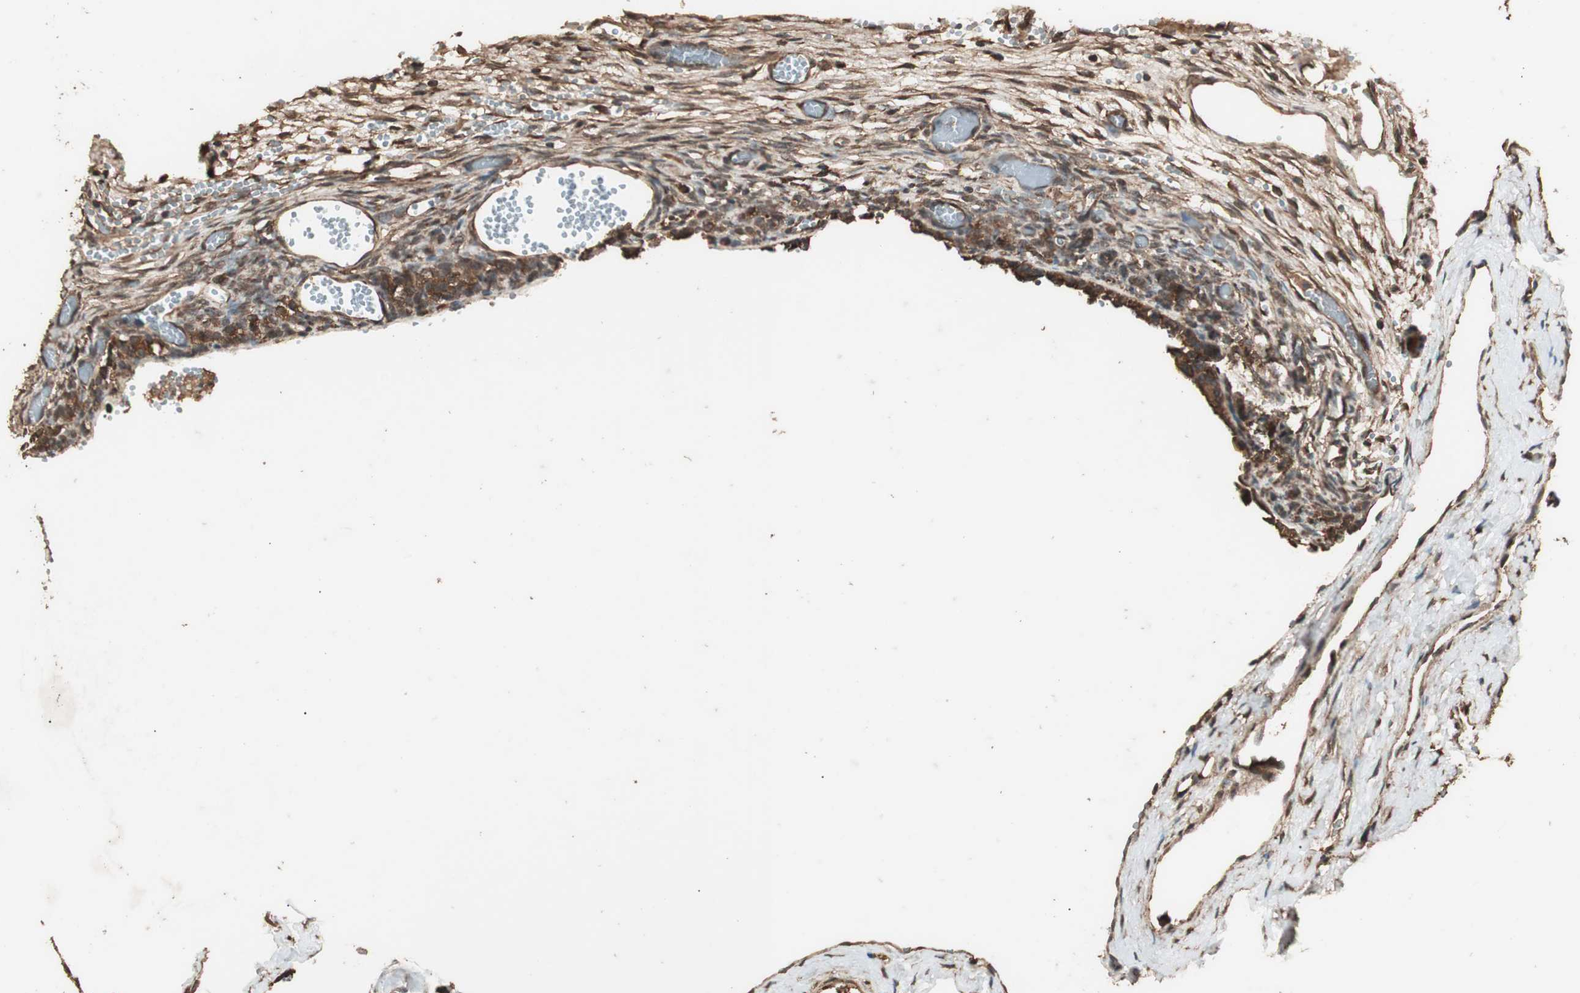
{"staining": {"intensity": "moderate", "quantity": ">75%", "location": "cytoplasmic/membranous"}, "tissue": "ovary", "cell_type": "Ovarian stroma cells", "image_type": "normal", "snomed": [{"axis": "morphology", "description": "Normal tissue, NOS"}, {"axis": "topography", "description": "Ovary"}], "caption": "Protein staining of unremarkable ovary exhibits moderate cytoplasmic/membranous staining in about >75% of ovarian stroma cells.", "gene": "CCN4", "patient": {"sex": "female", "age": 35}}